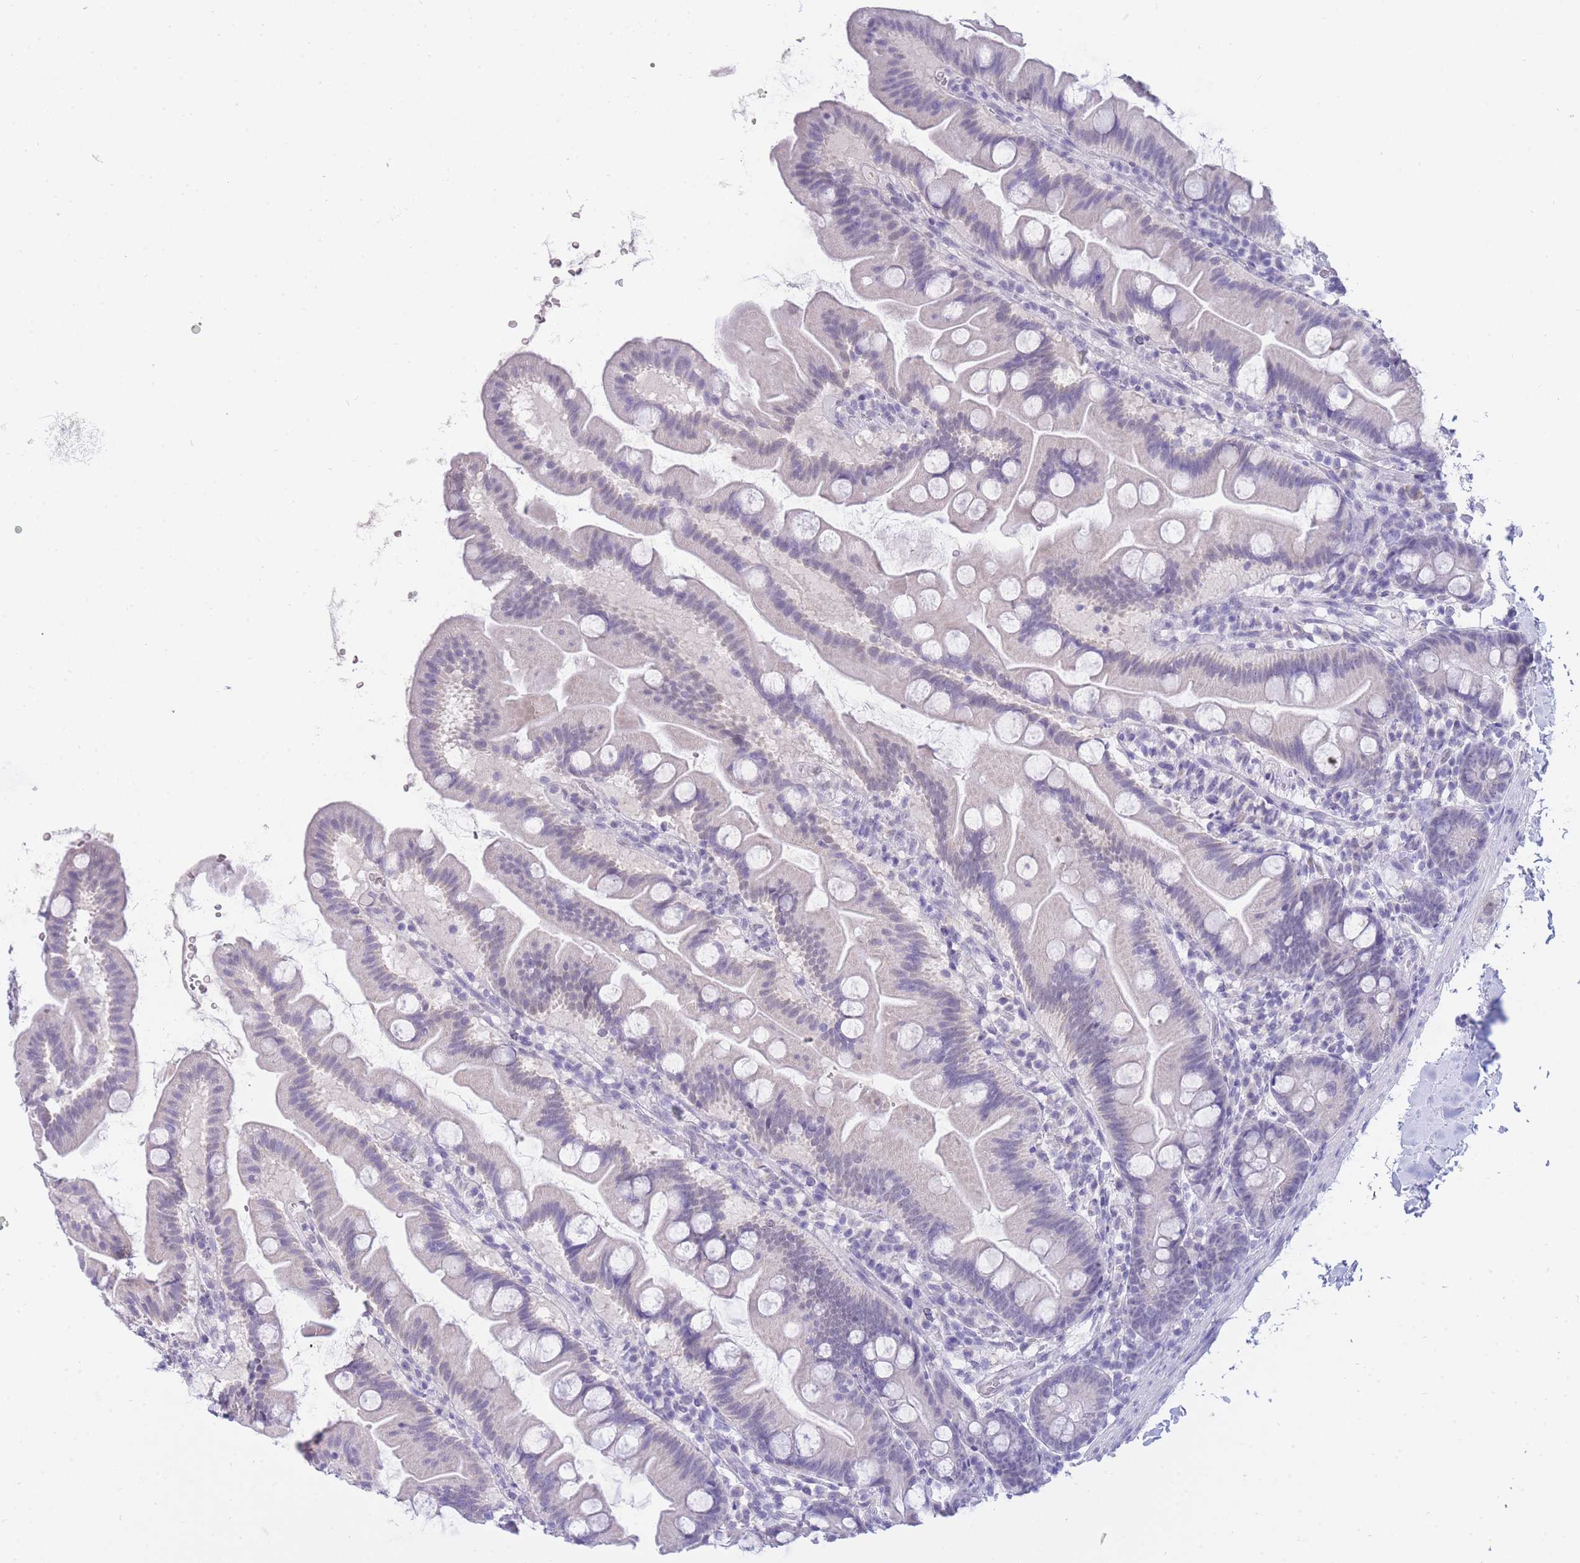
{"staining": {"intensity": "weak", "quantity": "<25%", "location": "nuclear"}, "tissue": "small intestine", "cell_type": "Glandular cells", "image_type": "normal", "snomed": [{"axis": "morphology", "description": "Normal tissue, NOS"}, {"axis": "topography", "description": "Small intestine"}], "caption": "A photomicrograph of human small intestine is negative for staining in glandular cells. (DAB (3,3'-diaminobenzidine) IHC, high magnification).", "gene": "FRAT2", "patient": {"sex": "female", "age": 68}}